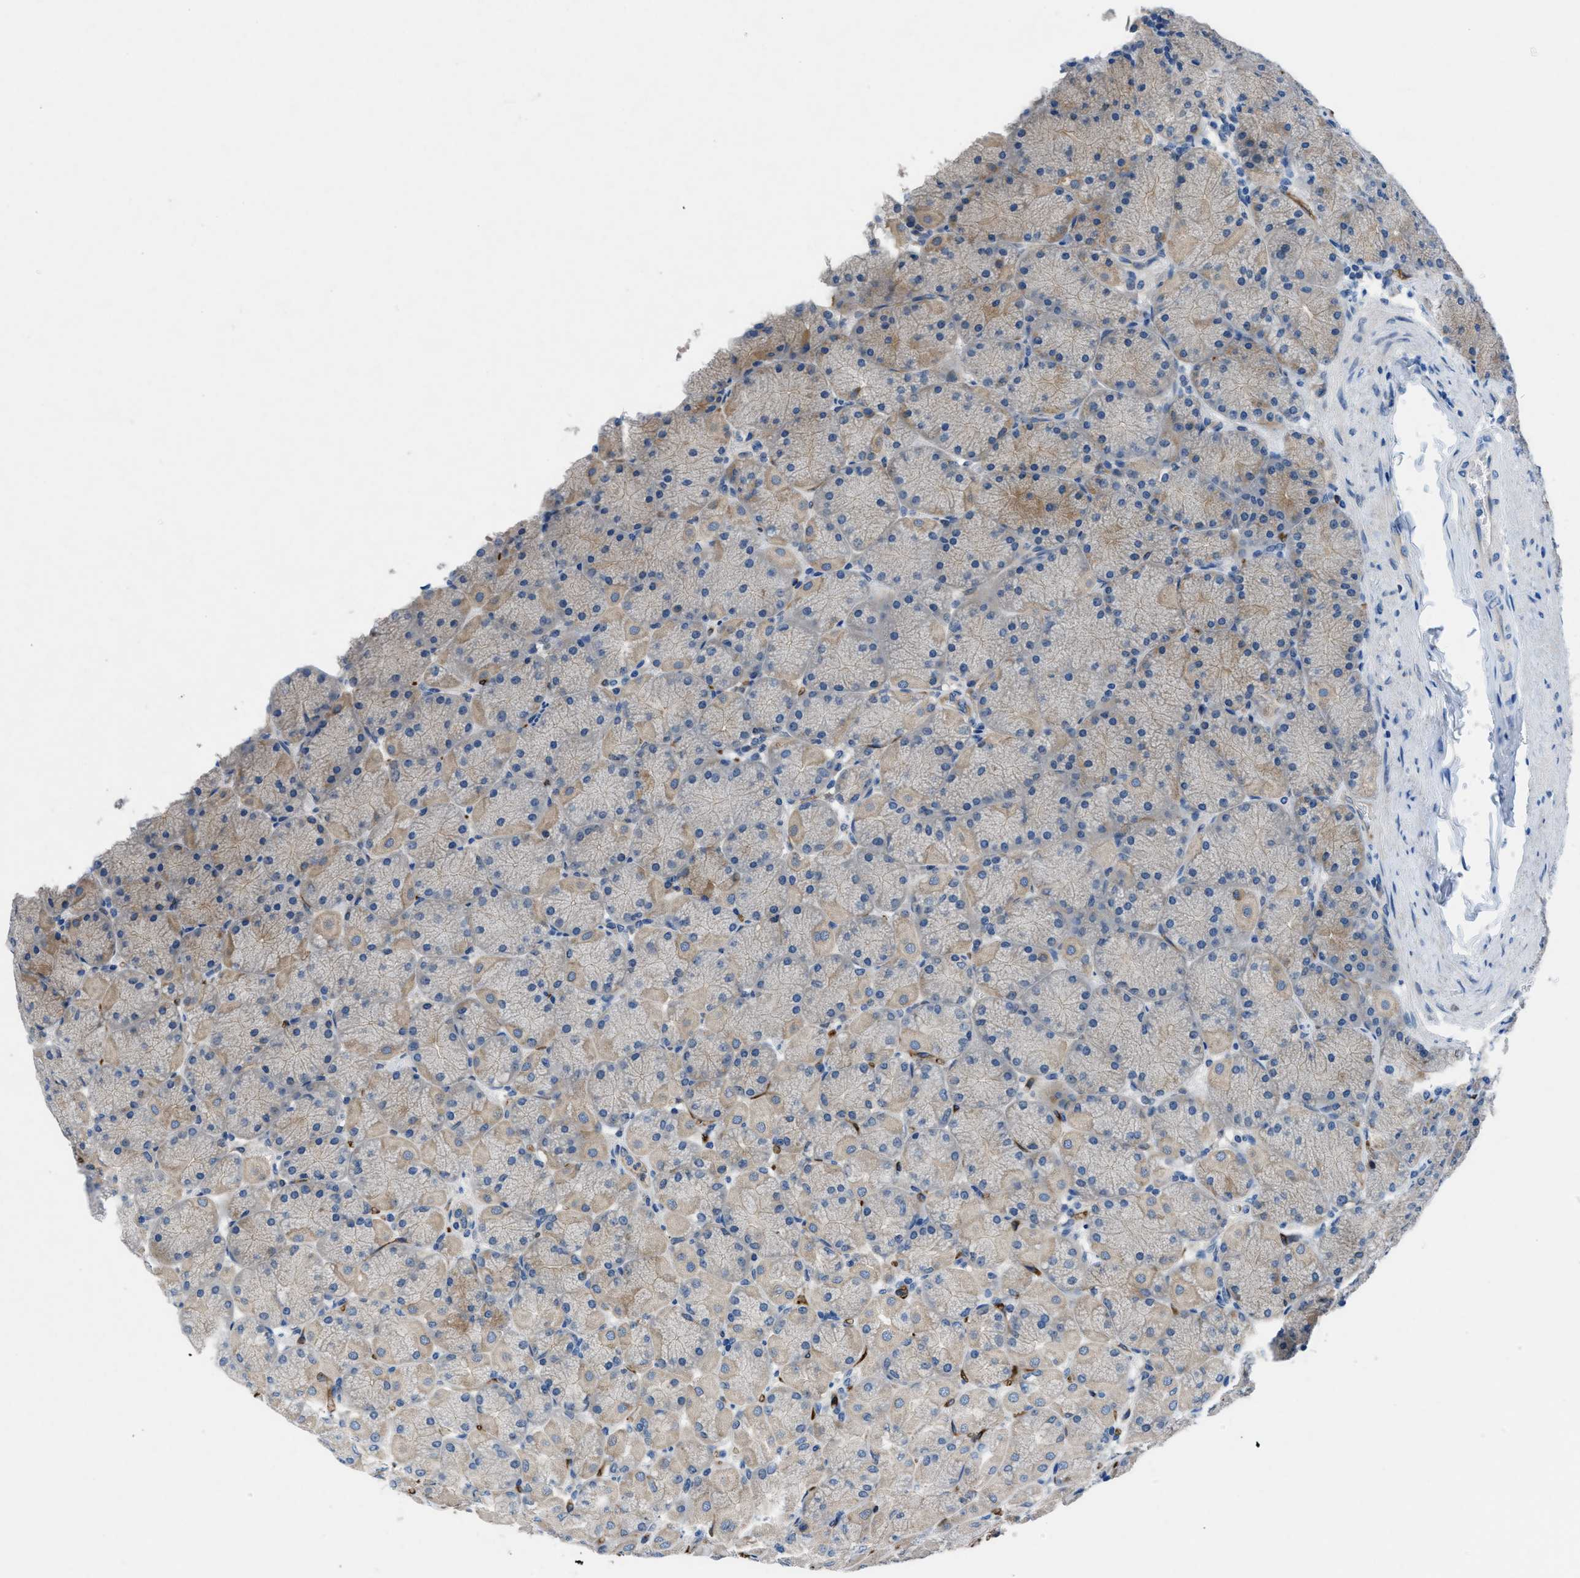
{"staining": {"intensity": "moderate", "quantity": "<25%", "location": "cytoplasmic/membranous"}, "tissue": "stomach", "cell_type": "Glandular cells", "image_type": "normal", "snomed": [{"axis": "morphology", "description": "Normal tissue, NOS"}, {"axis": "topography", "description": "Stomach, upper"}], "caption": "Protein staining demonstrates moderate cytoplasmic/membranous positivity in about <25% of glandular cells in benign stomach. (Brightfield microscopy of DAB IHC at high magnification).", "gene": "PGR", "patient": {"sex": "female", "age": 56}}